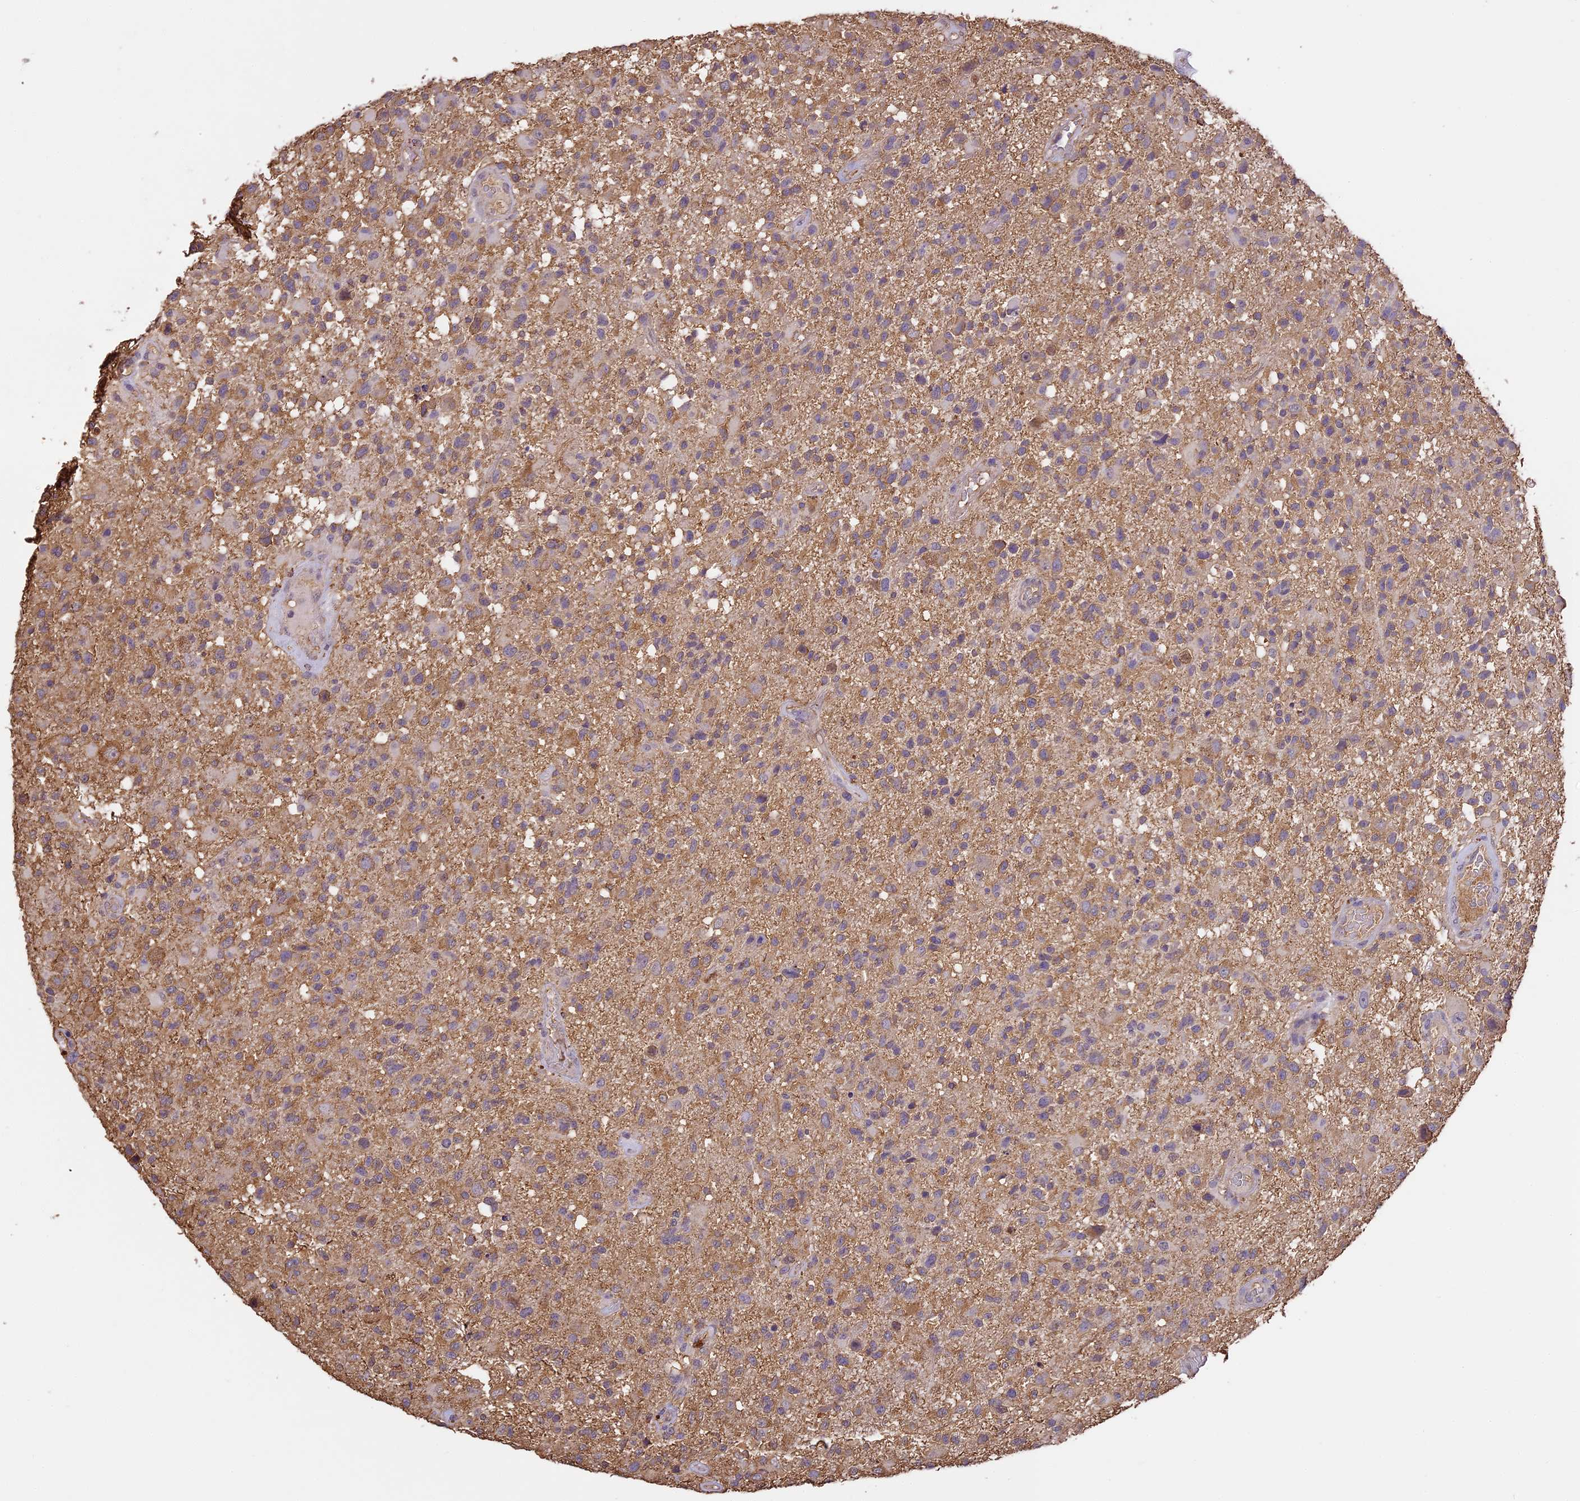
{"staining": {"intensity": "weak", "quantity": "<25%", "location": "cytoplasmic/membranous"}, "tissue": "glioma", "cell_type": "Tumor cells", "image_type": "cancer", "snomed": [{"axis": "morphology", "description": "Glioma, malignant, High grade"}, {"axis": "morphology", "description": "Glioblastoma, NOS"}, {"axis": "topography", "description": "Brain"}], "caption": "IHC micrograph of human glioma stained for a protein (brown), which demonstrates no staining in tumor cells. (IHC, brightfield microscopy, high magnification).", "gene": "ARHGAP19", "patient": {"sex": "male", "age": 60}}